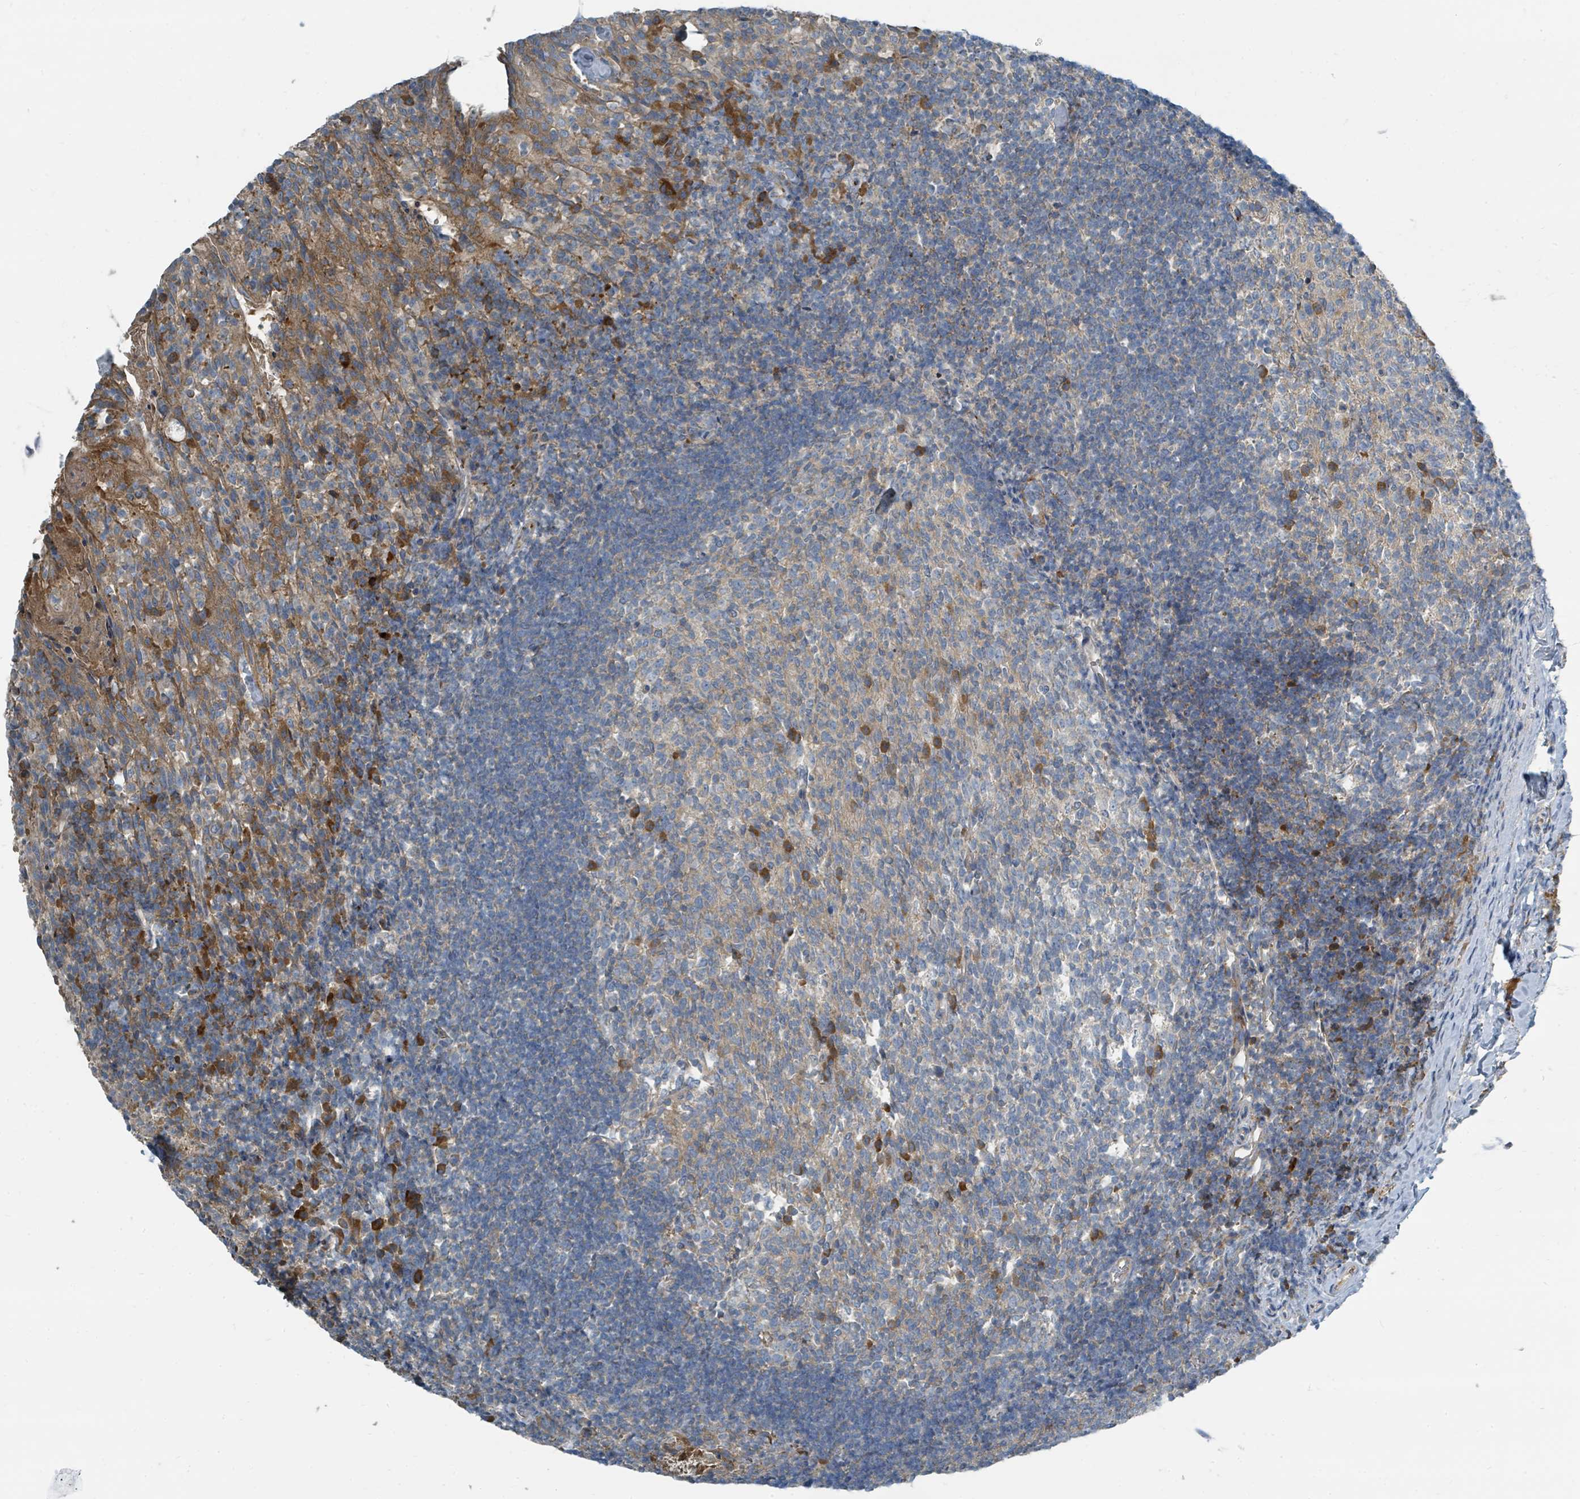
{"staining": {"intensity": "strong", "quantity": "<25%", "location": "cytoplasmic/membranous"}, "tissue": "tonsil", "cell_type": "Germinal center cells", "image_type": "normal", "snomed": [{"axis": "morphology", "description": "Normal tissue, NOS"}, {"axis": "topography", "description": "Tonsil"}], "caption": "Immunohistochemical staining of normal human tonsil demonstrates medium levels of strong cytoplasmic/membranous expression in approximately <25% of germinal center cells.", "gene": "SLC25A23", "patient": {"sex": "female", "age": 10}}